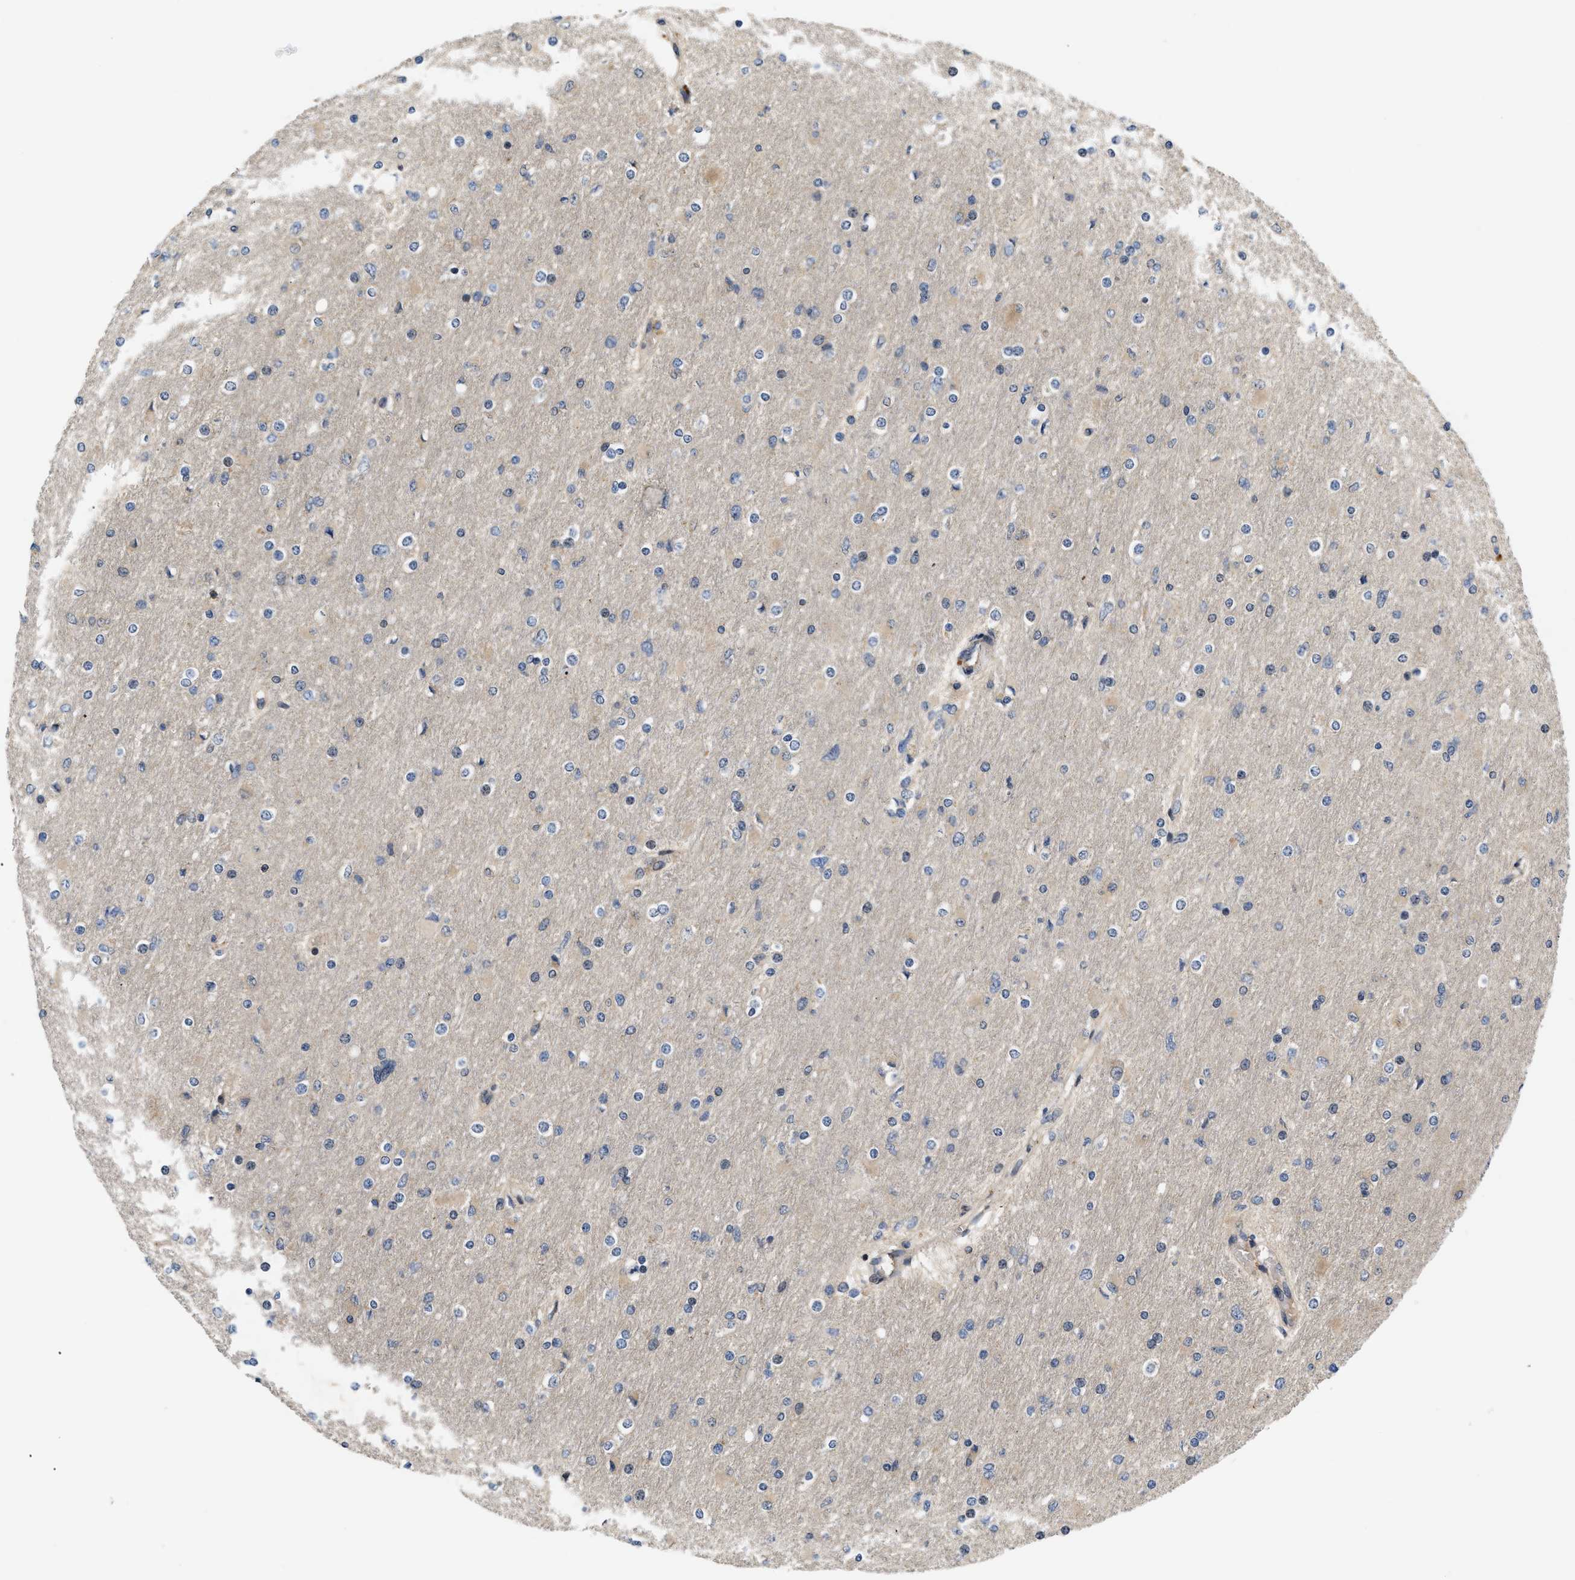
{"staining": {"intensity": "weak", "quantity": "<25%", "location": "cytoplasmic/membranous"}, "tissue": "glioma", "cell_type": "Tumor cells", "image_type": "cancer", "snomed": [{"axis": "morphology", "description": "Glioma, malignant, High grade"}, {"axis": "topography", "description": "Cerebral cortex"}], "caption": "A histopathology image of malignant glioma (high-grade) stained for a protein exhibits no brown staining in tumor cells.", "gene": "HMGCR", "patient": {"sex": "female", "age": 36}}